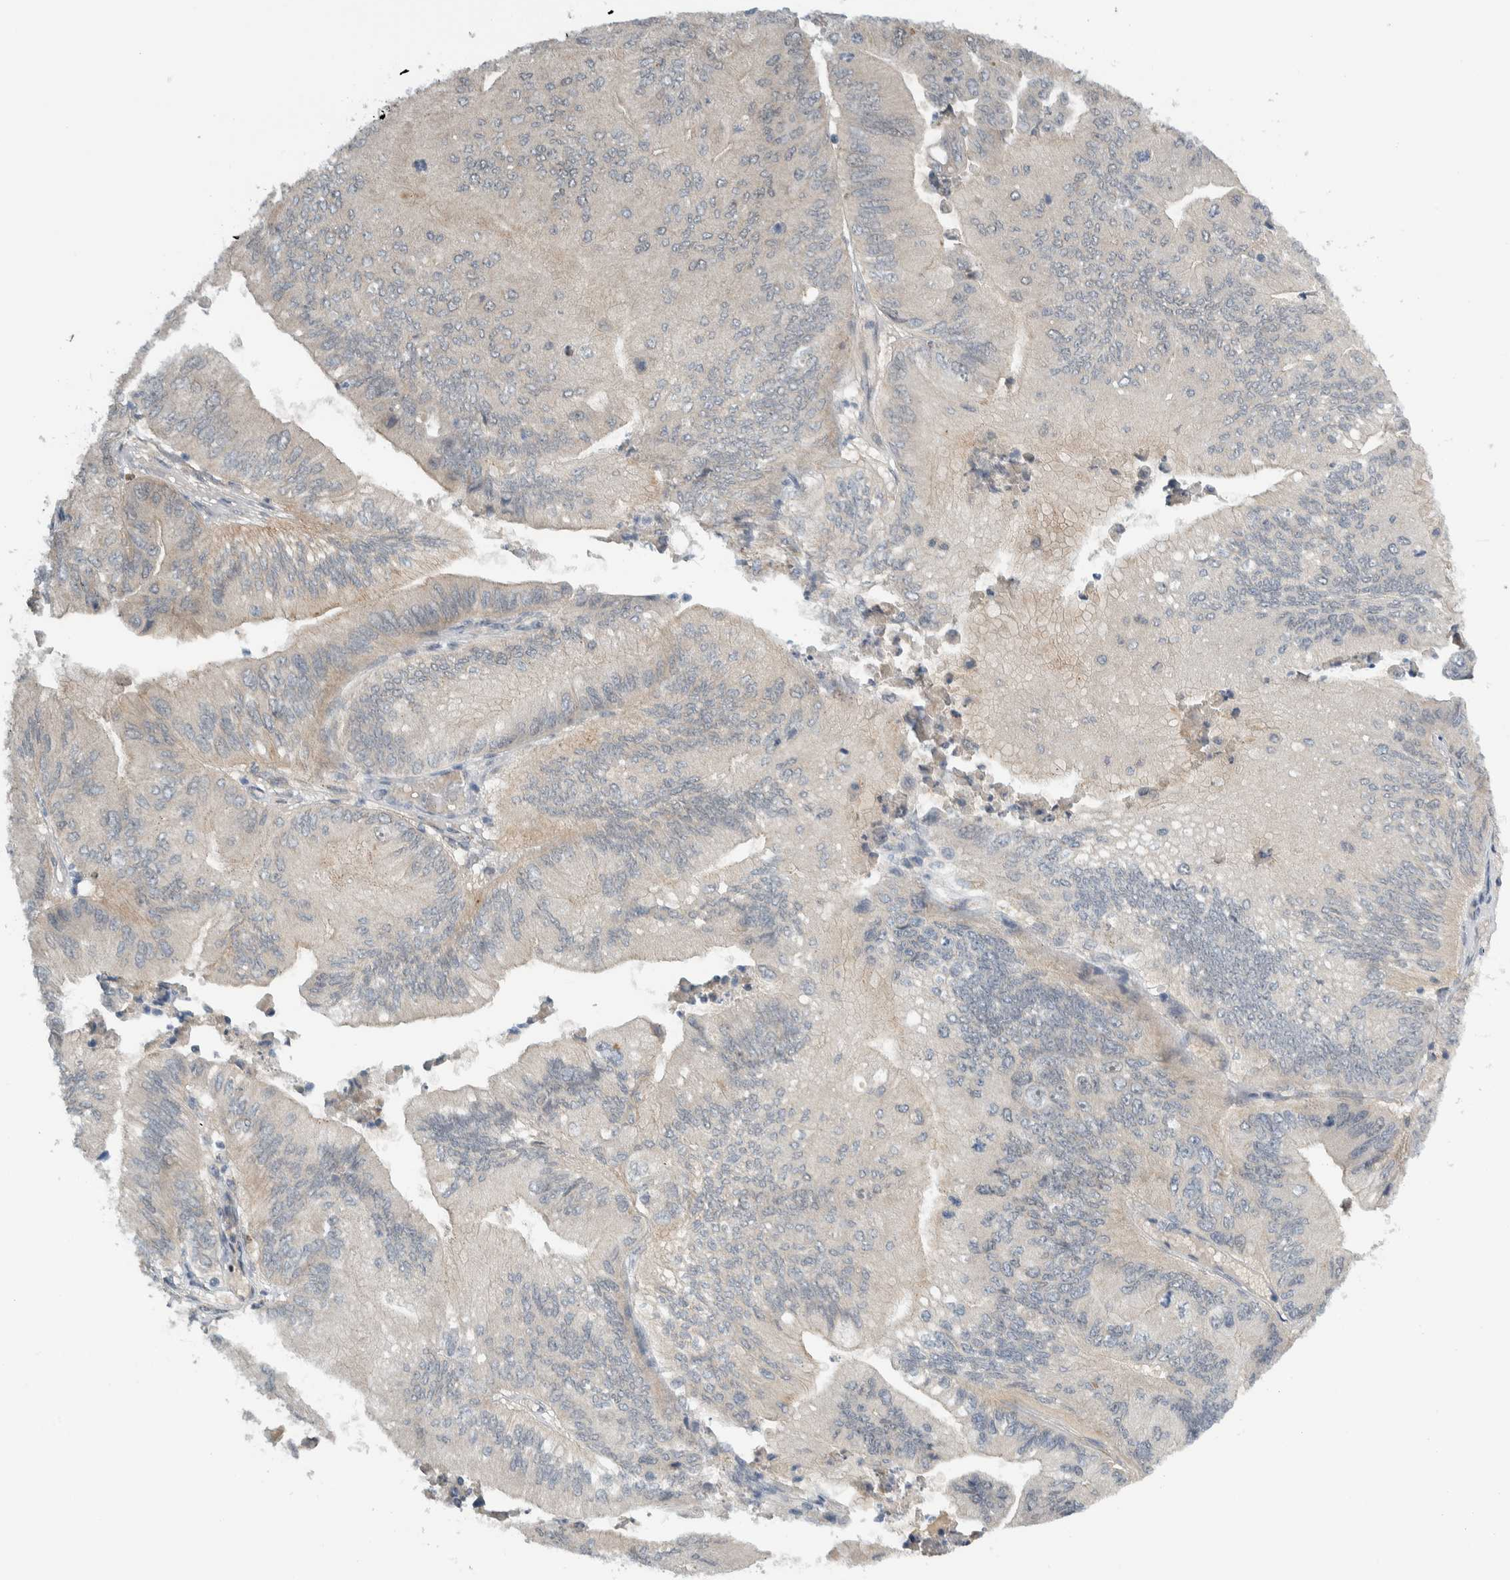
{"staining": {"intensity": "negative", "quantity": "none", "location": "none"}, "tissue": "ovarian cancer", "cell_type": "Tumor cells", "image_type": "cancer", "snomed": [{"axis": "morphology", "description": "Cystadenocarcinoma, mucinous, NOS"}, {"axis": "topography", "description": "Ovary"}], "caption": "Human ovarian cancer (mucinous cystadenocarcinoma) stained for a protein using IHC displays no staining in tumor cells.", "gene": "MPRIP", "patient": {"sex": "female", "age": 61}}